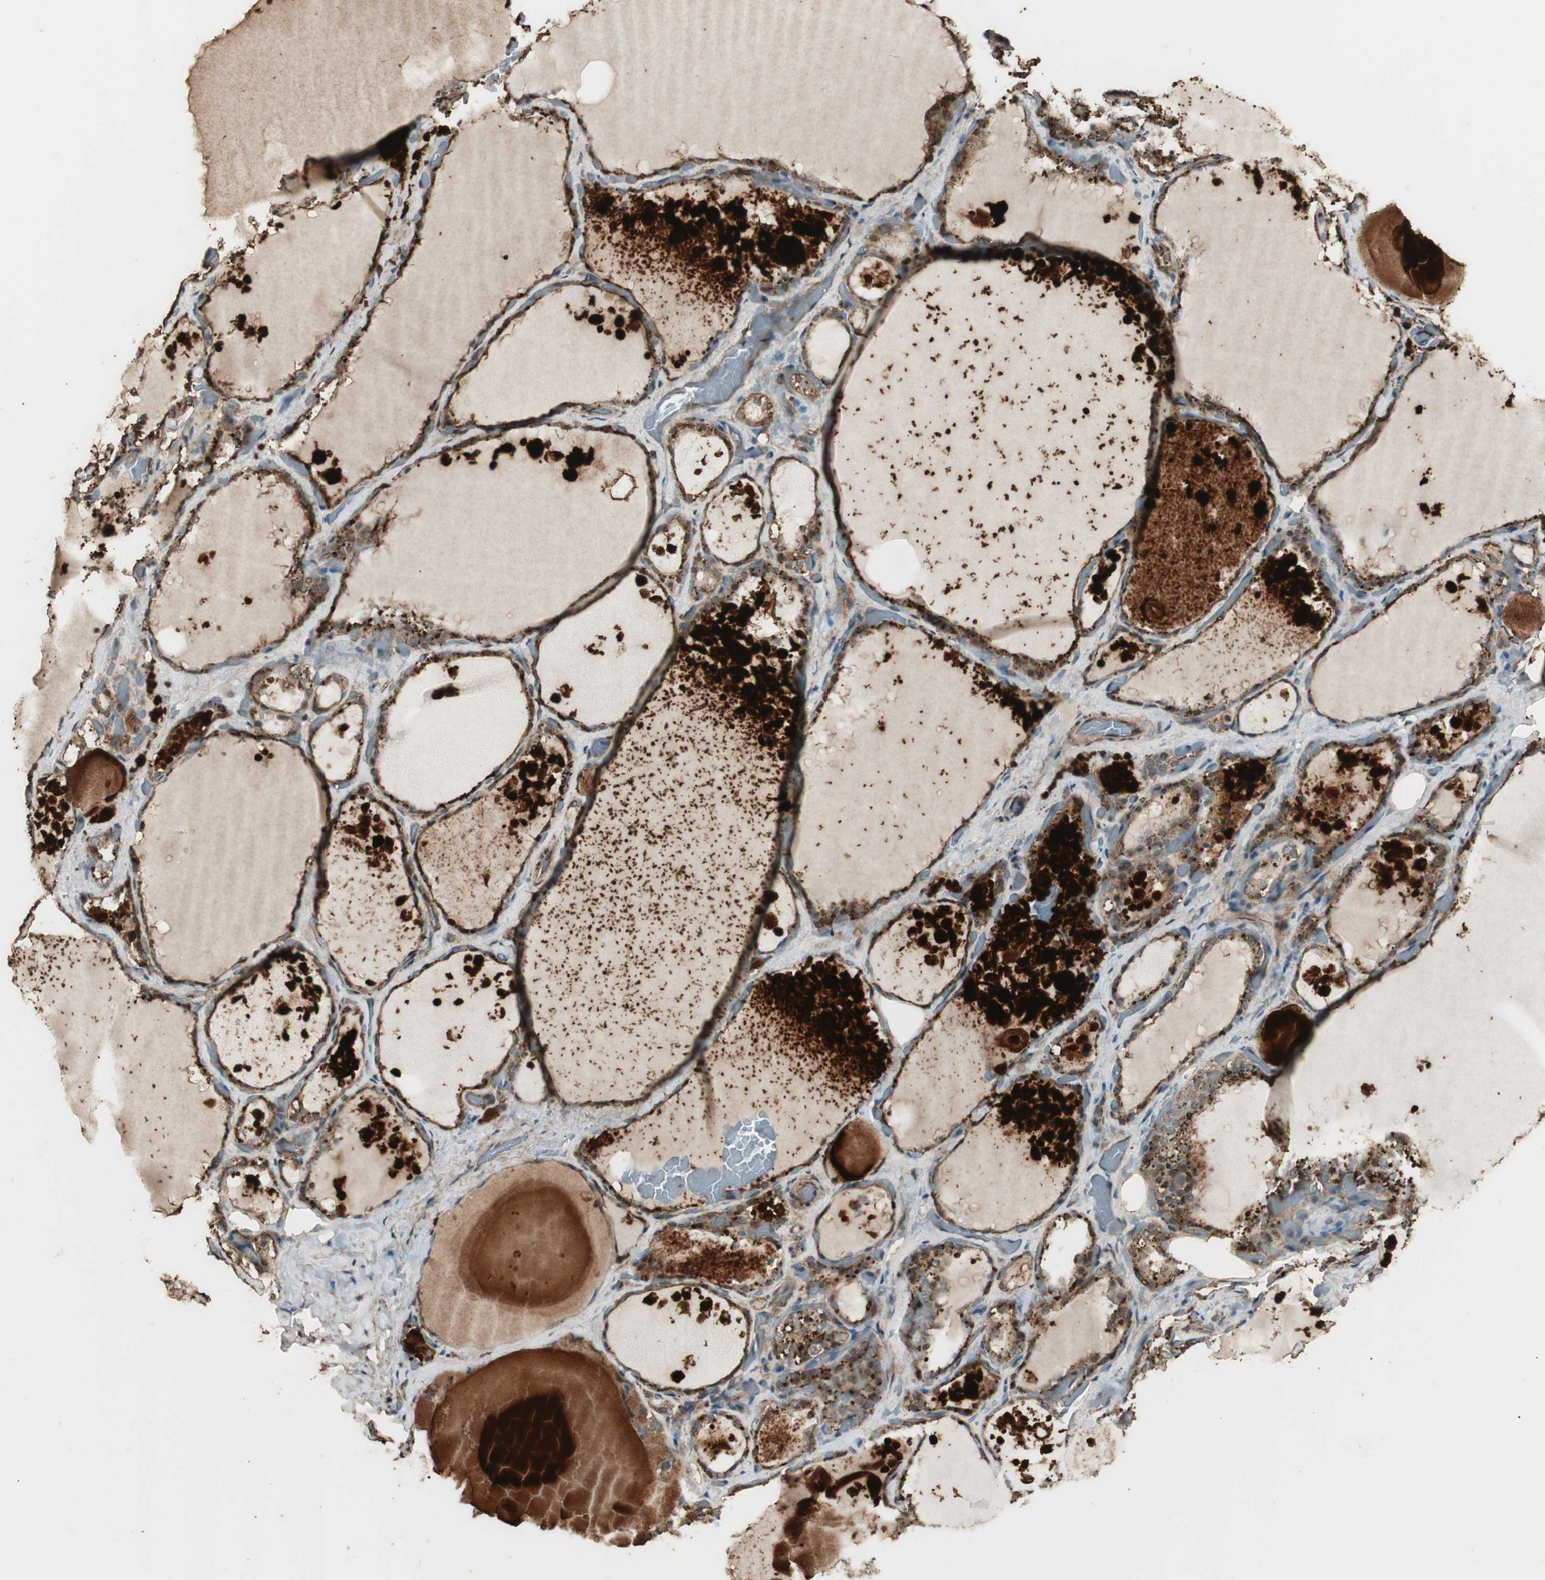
{"staining": {"intensity": "moderate", "quantity": ">75%", "location": "cytoplasmic/membranous"}, "tissue": "thyroid gland", "cell_type": "Glandular cells", "image_type": "normal", "snomed": [{"axis": "morphology", "description": "Normal tissue, NOS"}, {"axis": "topography", "description": "Thyroid gland"}], "caption": "The photomicrograph shows staining of unremarkable thyroid gland, revealing moderate cytoplasmic/membranous protein positivity (brown color) within glandular cells.", "gene": "CCN4", "patient": {"sex": "male", "age": 61}}